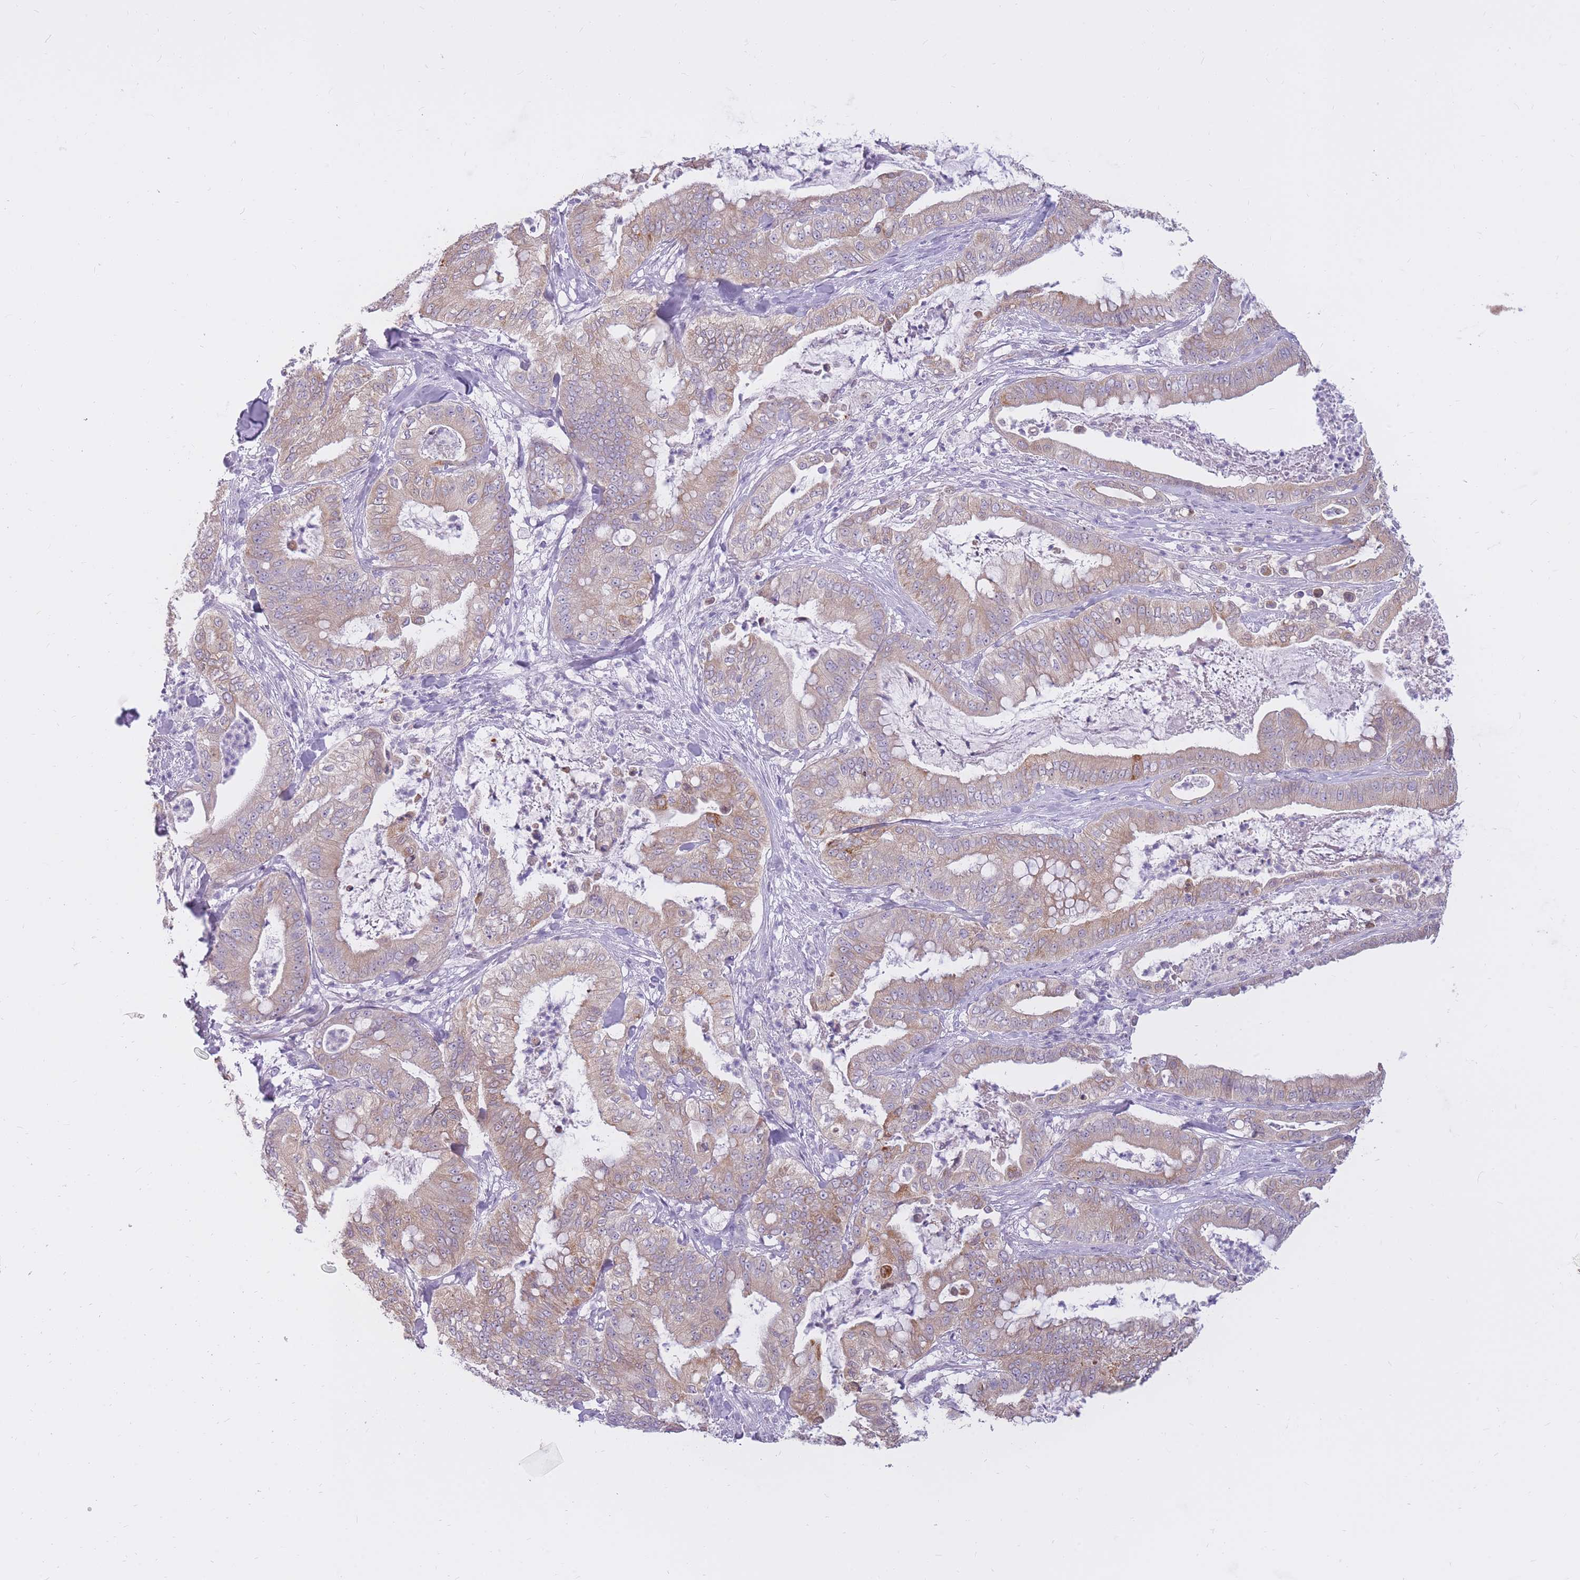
{"staining": {"intensity": "weak", "quantity": ">75%", "location": "cytoplasmic/membranous"}, "tissue": "pancreatic cancer", "cell_type": "Tumor cells", "image_type": "cancer", "snomed": [{"axis": "morphology", "description": "Adenocarcinoma, NOS"}, {"axis": "topography", "description": "Pancreas"}], "caption": "A low amount of weak cytoplasmic/membranous positivity is identified in approximately >75% of tumor cells in pancreatic cancer (adenocarcinoma) tissue.", "gene": "RNF170", "patient": {"sex": "male", "age": 71}}